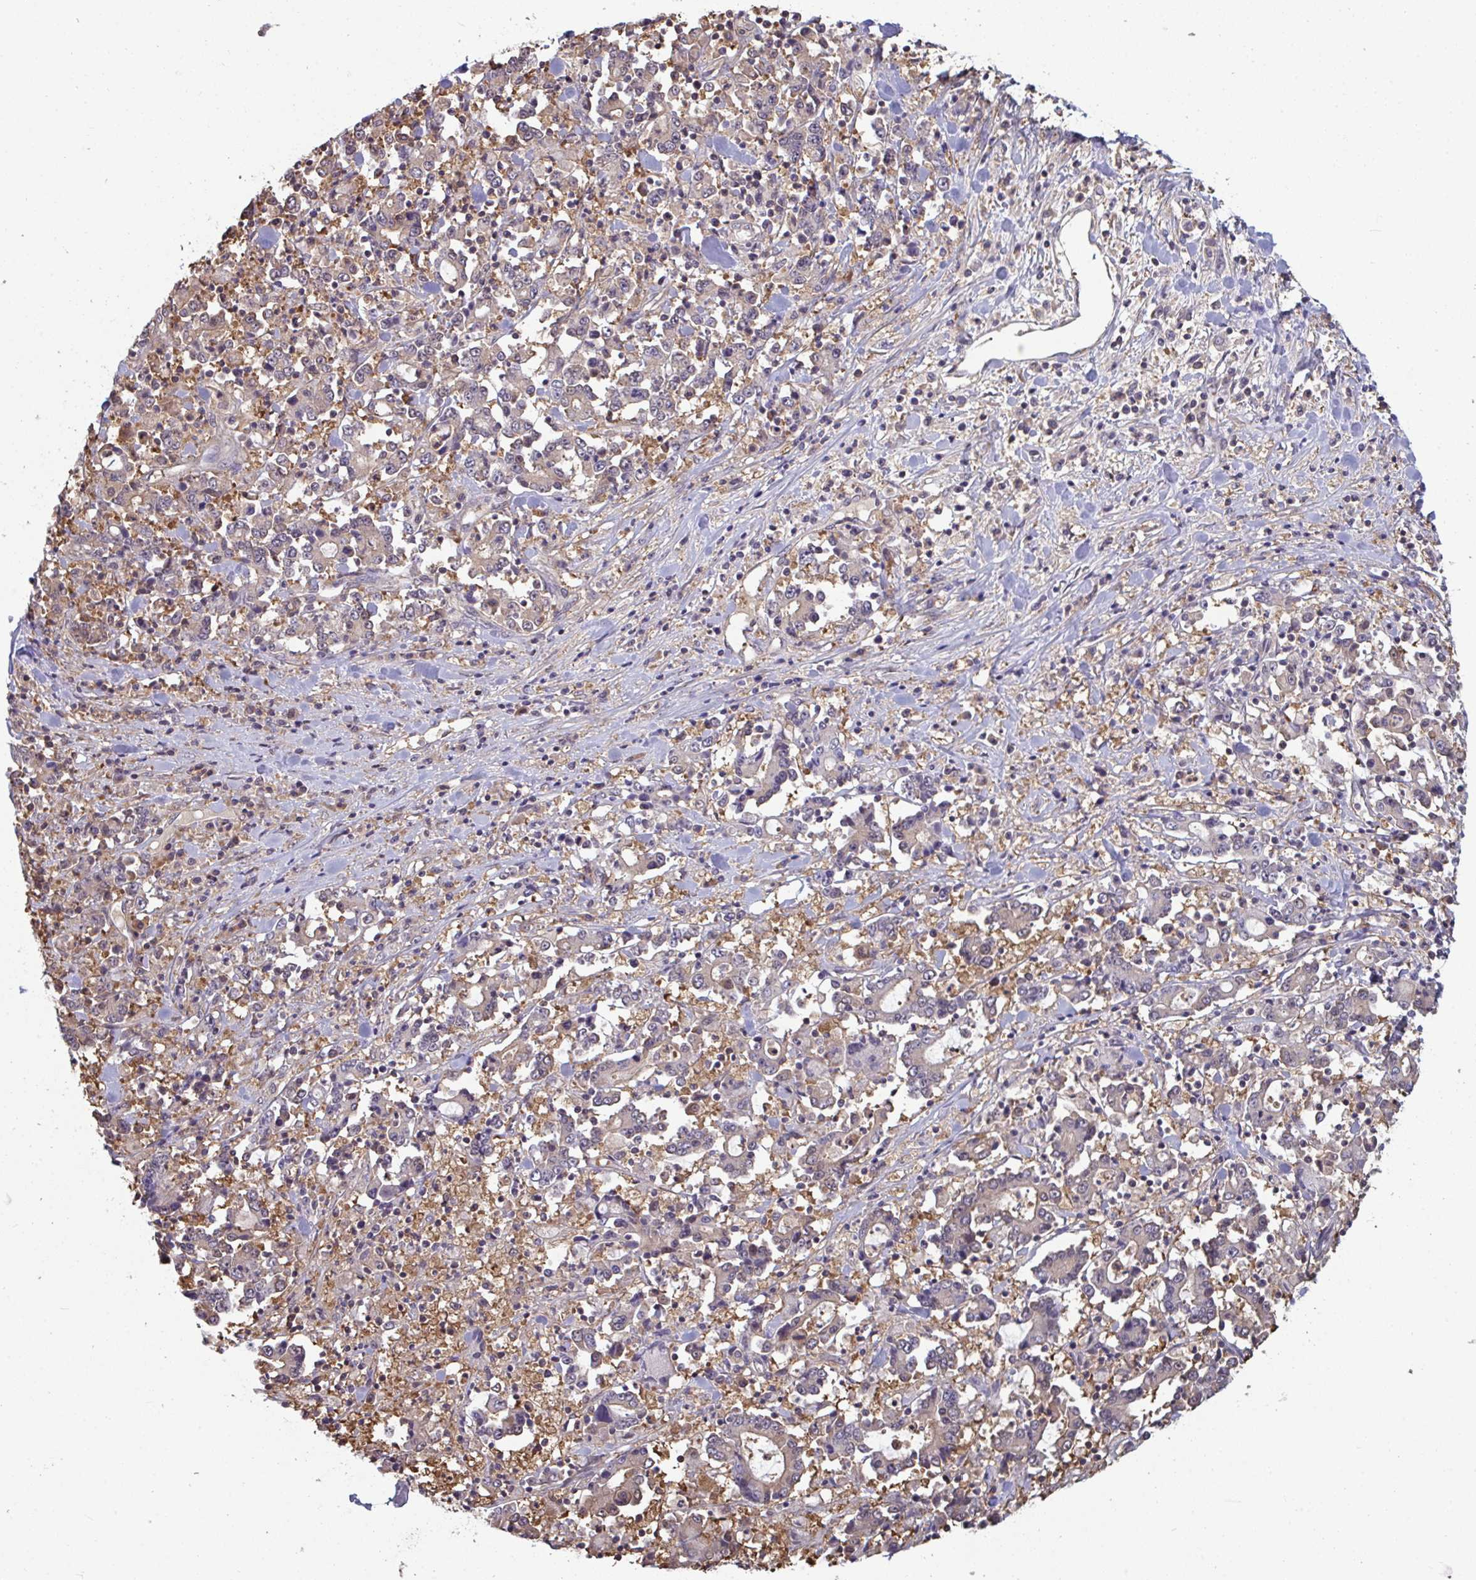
{"staining": {"intensity": "weak", "quantity": "25%-75%", "location": "cytoplasmic/membranous"}, "tissue": "stomach cancer", "cell_type": "Tumor cells", "image_type": "cancer", "snomed": [{"axis": "morphology", "description": "Adenocarcinoma, NOS"}, {"axis": "topography", "description": "Stomach, upper"}], "caption": "Immunohistochemical staining of human adenocarcinoma (stomach) displays weak cytoplasmic/membranous protein positivity in approximately 25%-75% of tumor cells.", "gene": "TTC9C", "patient": {"sex": "male", "age": 68}}